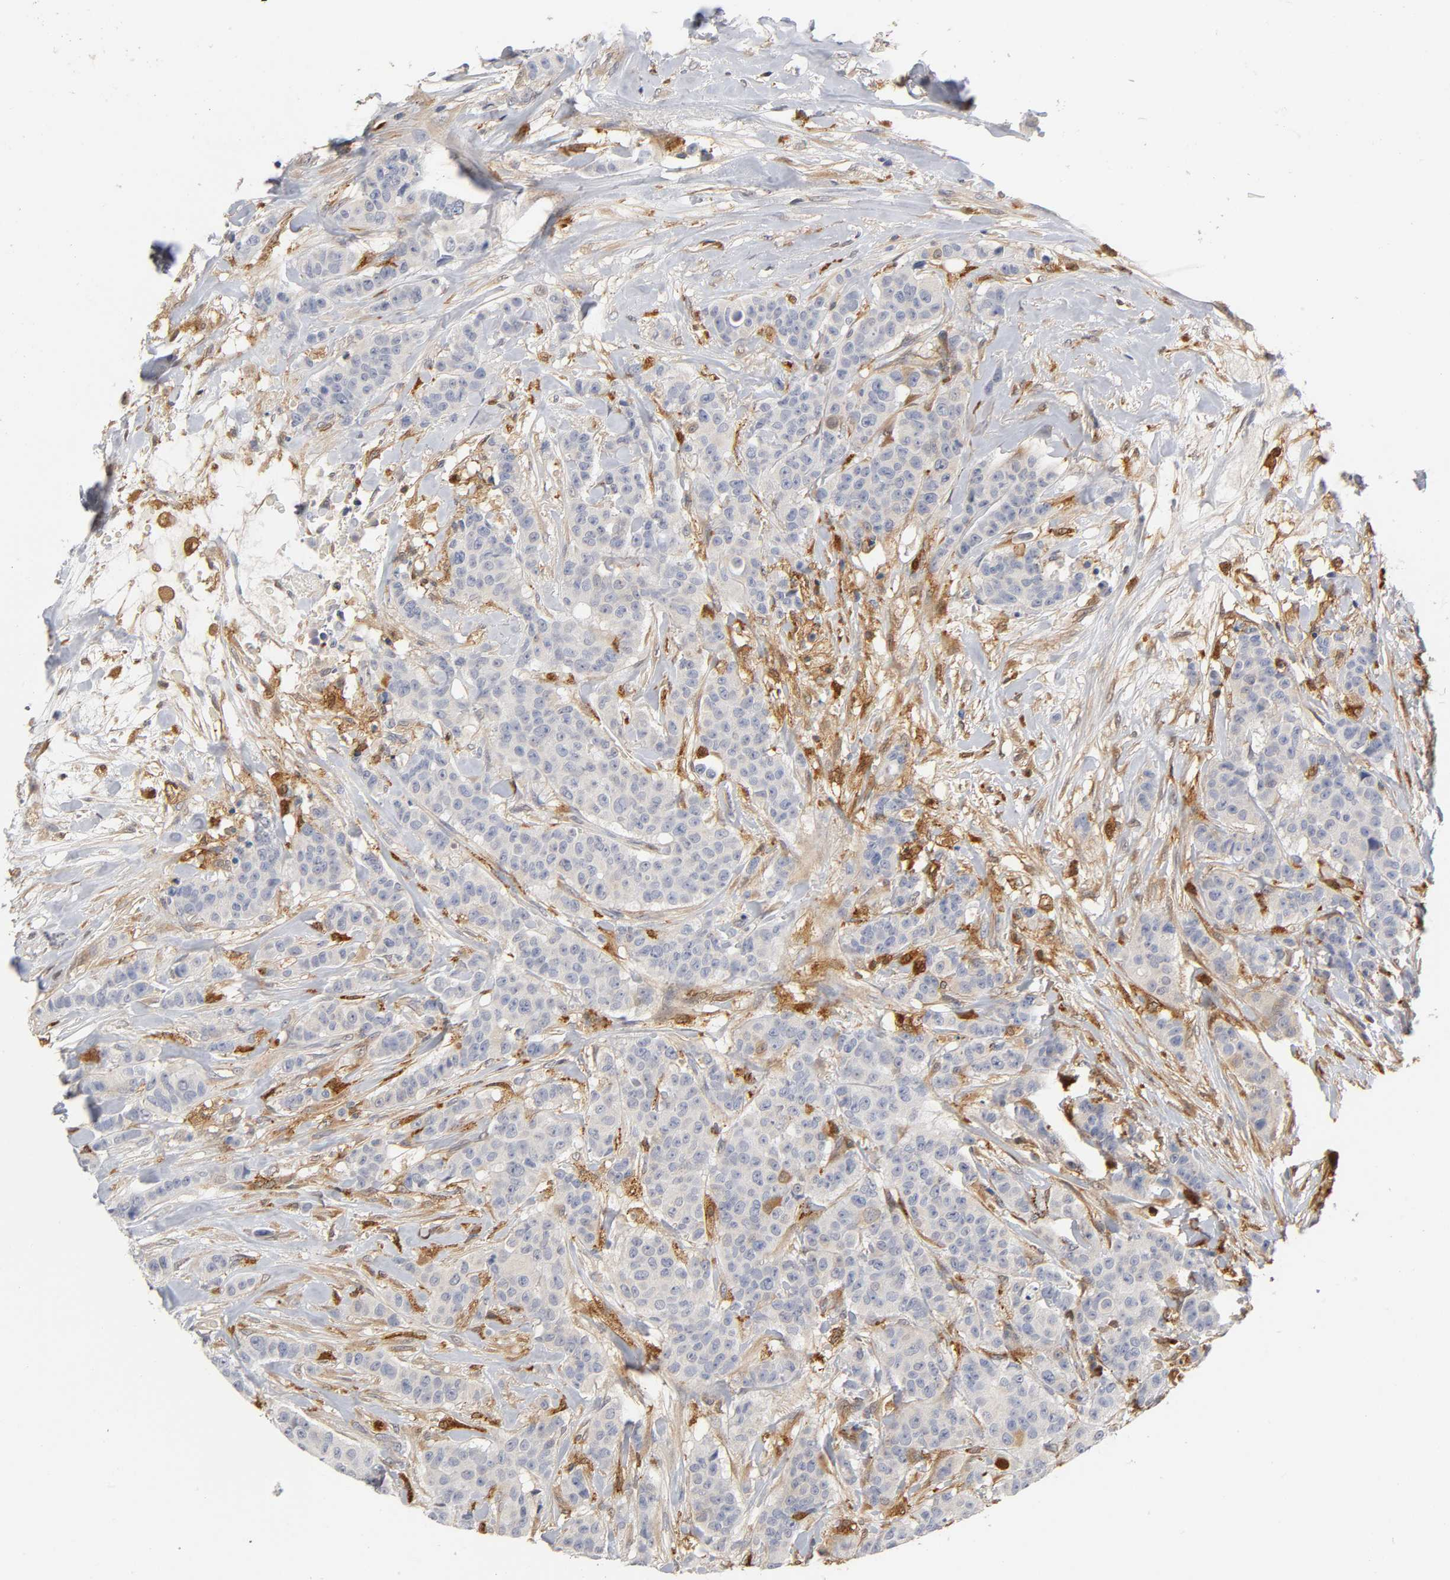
{"staining": {"intensity": "weak", "quantity": "<25%", "location": "cytoplasmic/membranous"}, "tissue": "breast cancer", "cell_type": "Tumor cells", "image_type": "cancer", "snomed": [{"axis": "morphology", "description": "Duct carcinoma"}, {"axis": "topography", "description": "Breast"}], "caption": "Breast infiltrating ductal carcinoma was stained to show a protein in brown. There is no significant staining in tumor cells.", "gene": "ISG15", "patient": {"sex": "female", "age": 40}}